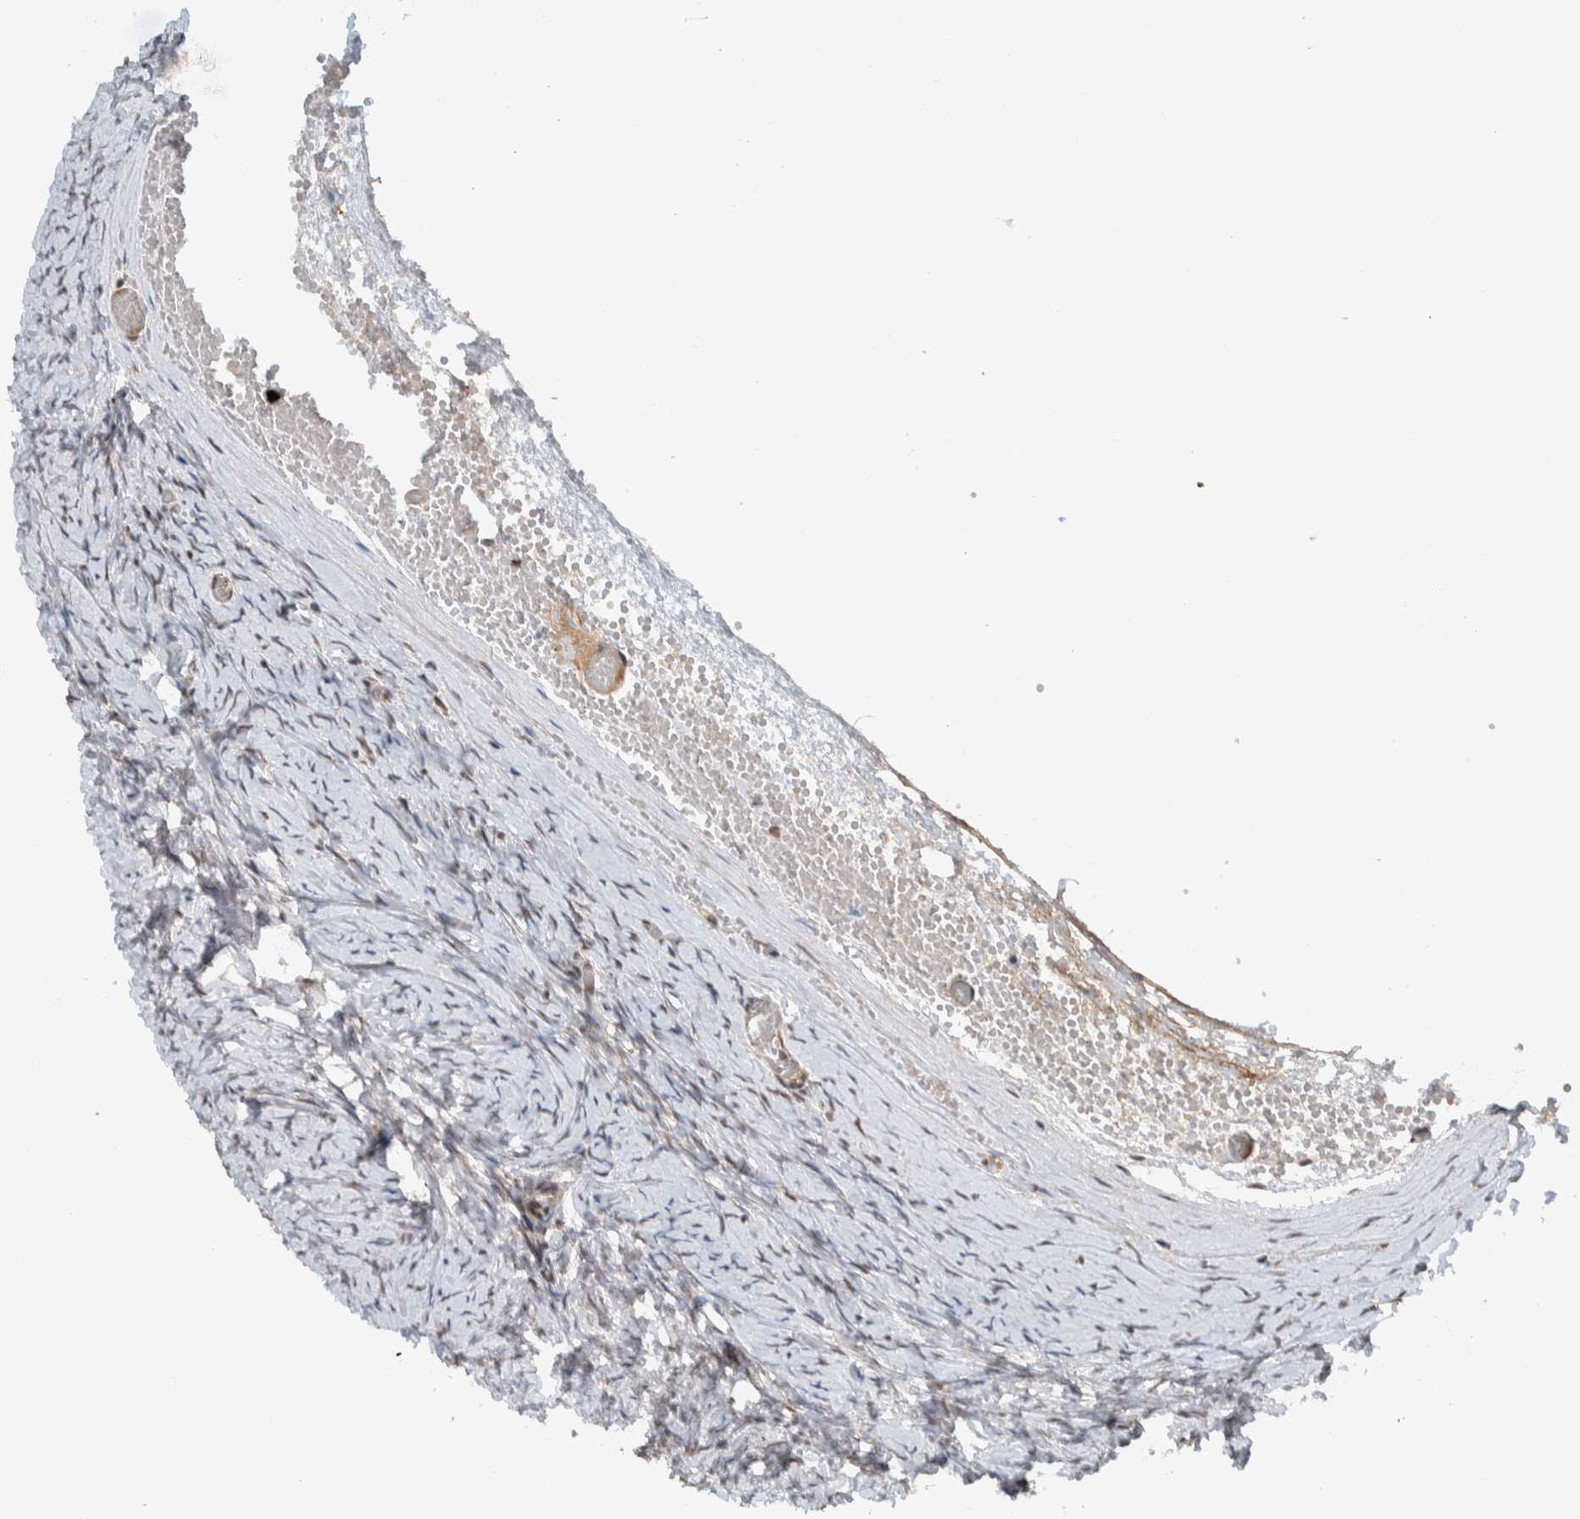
{"staining": {"intensity": "weak", "quantity": "25%-75%", "location": "nuclear"}, "tissue": "ovary", "cell_type": "Ovarian stroma cells", "image_type": "normal", "snomed": [{"axis": "morphology", "description": "Normal tissue, NOS"}, {"axis": "topography", "description": "Ovary"}], "caption": "DAB (3,3'-diaminobenzidine) immunohistochemical staining of unremarkable human ovary shows weak nuclear protein positivity in about 25%-75% of ovarian stroma cells. (Brightfield microscopy of DAB IHC at high magnification).", "gene": "ZFP91", "patient": {"sex": "female", "age": 27}}